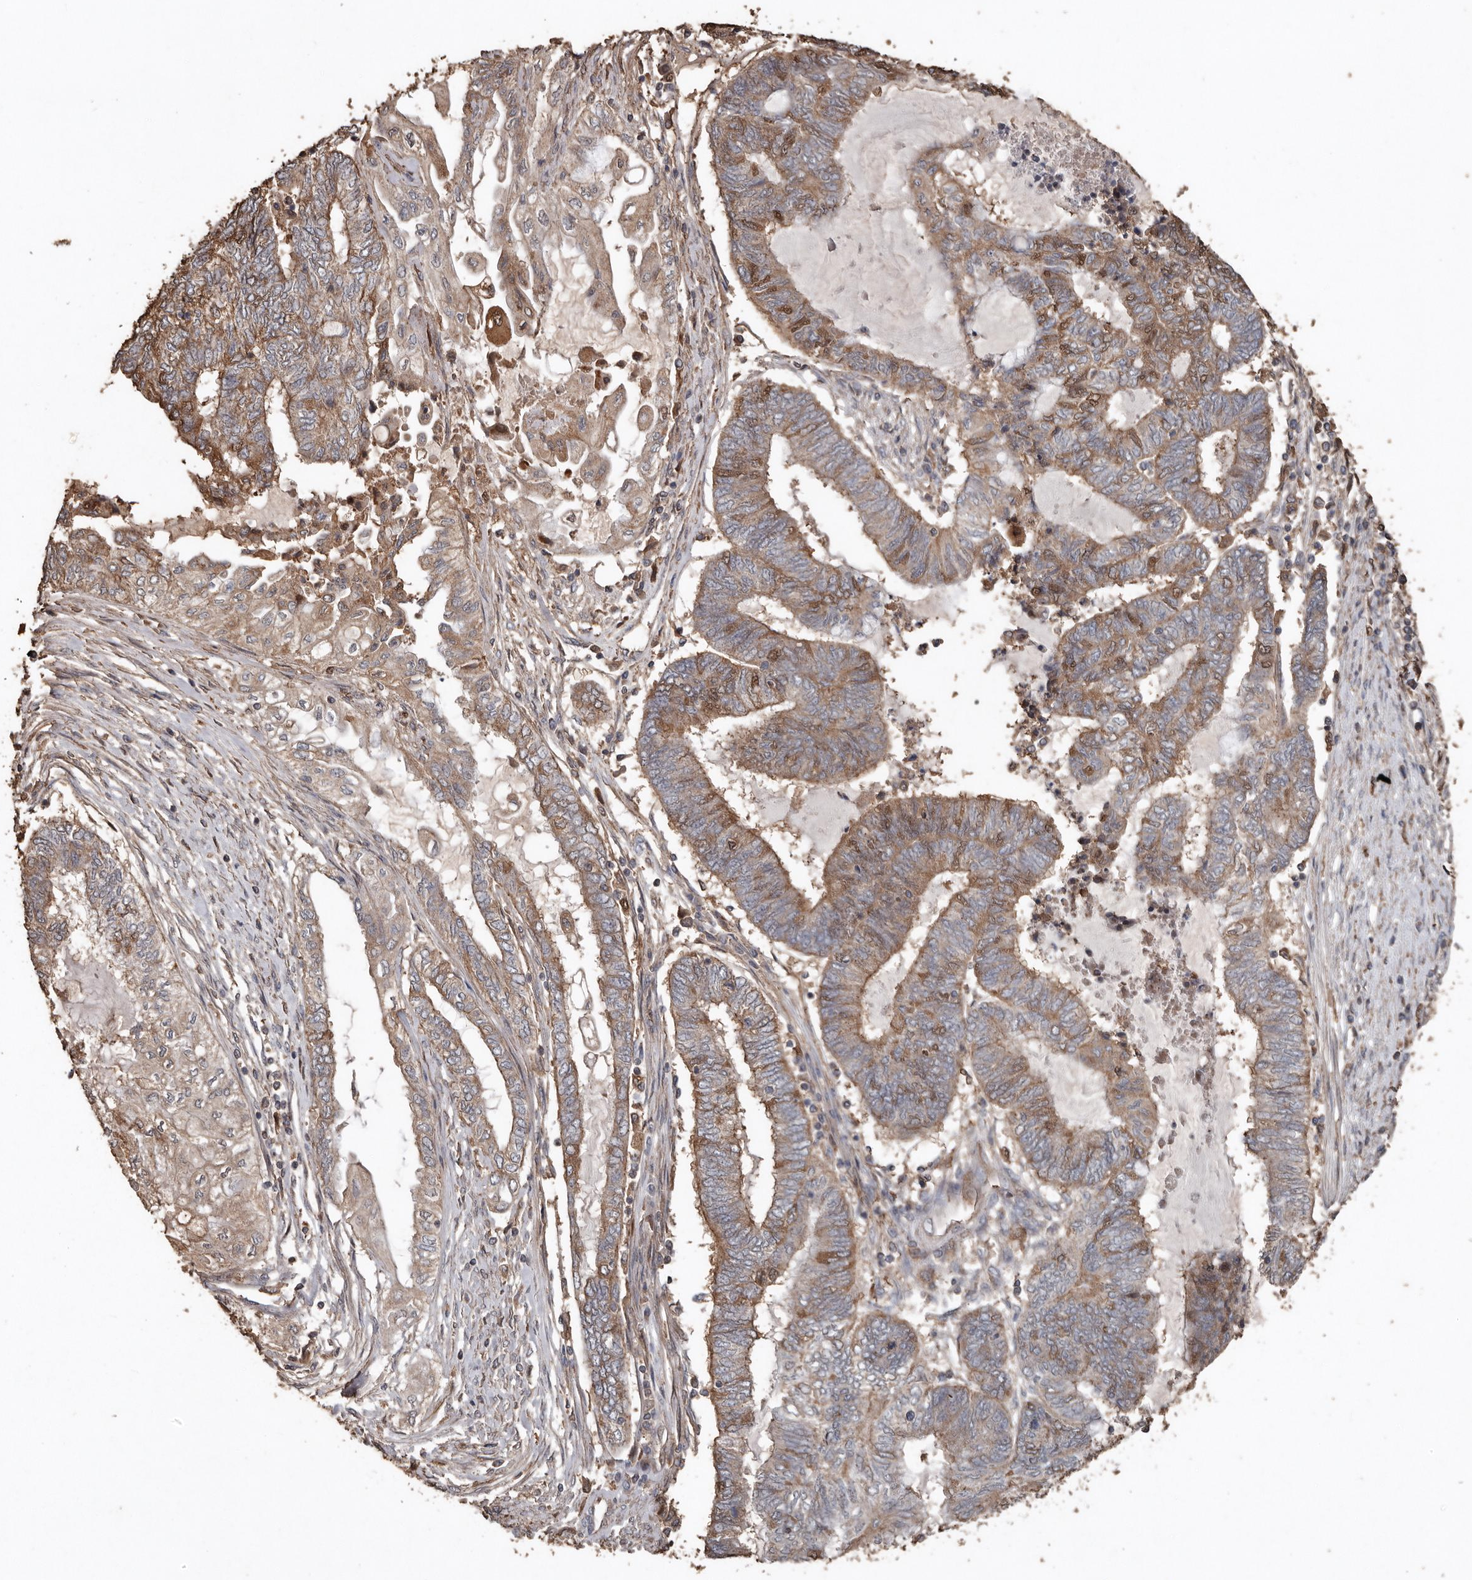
{"staining": {"intensity": "moderate", "quantity": "25%-75%", "location": "cytoplasmic/membranous"}, "tissue": "endometrial cancer", "cell_type": "Tumor cells", "image_type": "cancer", "snomed": [{"axis": "morphology", "description": "Adenocarcinoma, NOS"}, {"axis": "topography", "description": "Uterus"}, {"axis": "topography", "description": "Endometrium"}], "caption": "Approximately 25%-75% of tumor cells in endometrial cancer (adenocarcinoma) reveal moderate cytoplasmic/membranous protein positivity as visualized by brown immunohistochemical staining.", "gene": "RANBP17", "patient": {"sex": "female", "age": 70}}